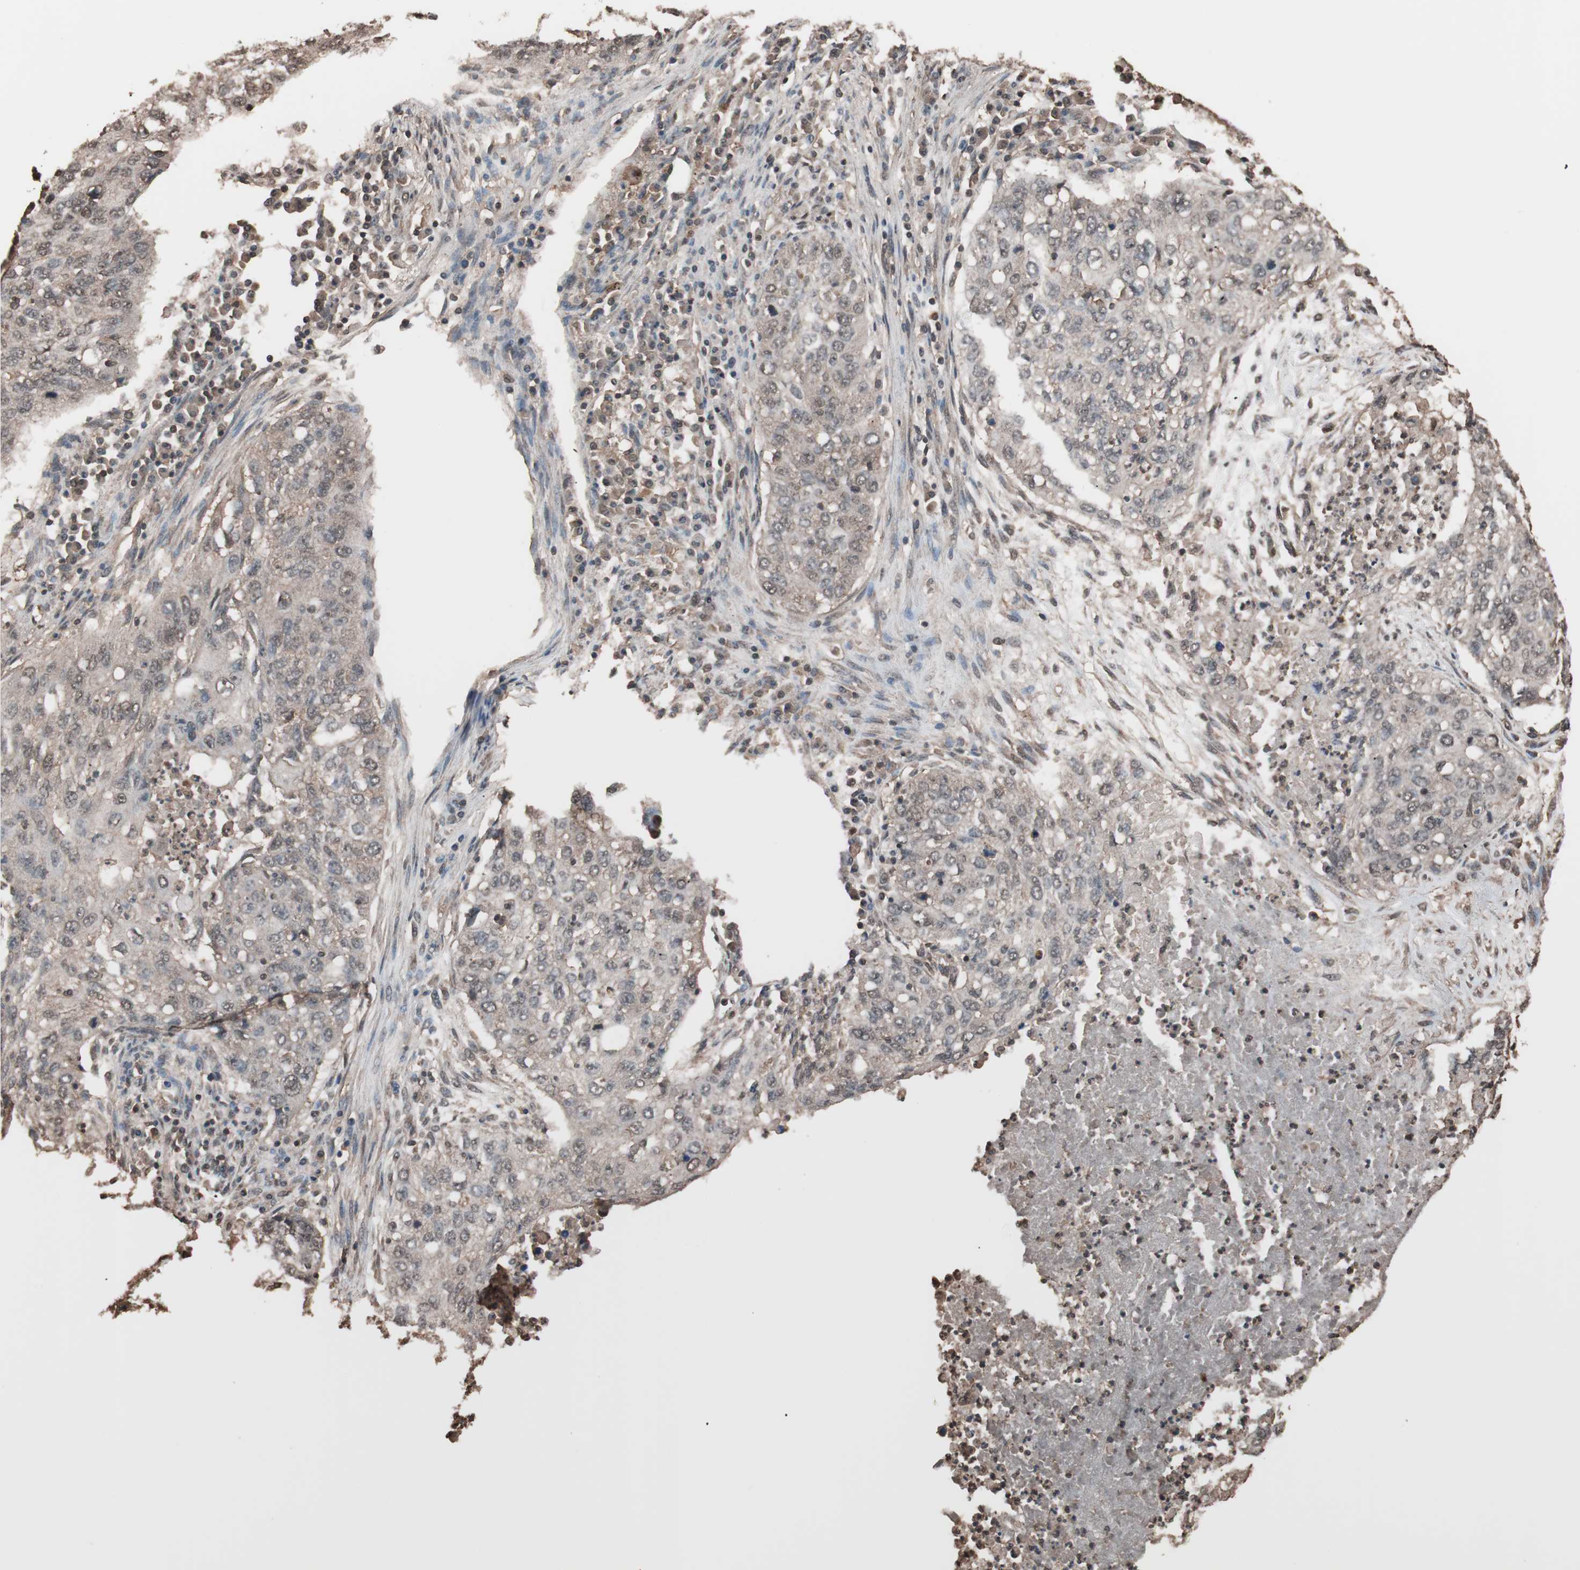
{"staining": {"intensity": "weak", "quantity": ">75%", "location": "cytoplasmic/membranous"}, "tissue": "lung cancer", "cell_type": "Tumor cells", "image_type": "cancer", "snomed": [{"axis": "morphology", "description": "Squamous cell carcinoma, NOS"}, {"axis": "topography", "description": "Lung"}], "caption": "Brown immunohistochemical staining in human lung cancer (squamous cell carcinoma) reveals weak cytoplasmic/membranous positivity in approximately >75% of tumor cells.", "gene": "CALM2", "patient": {"sex": "female", "age": 63}}